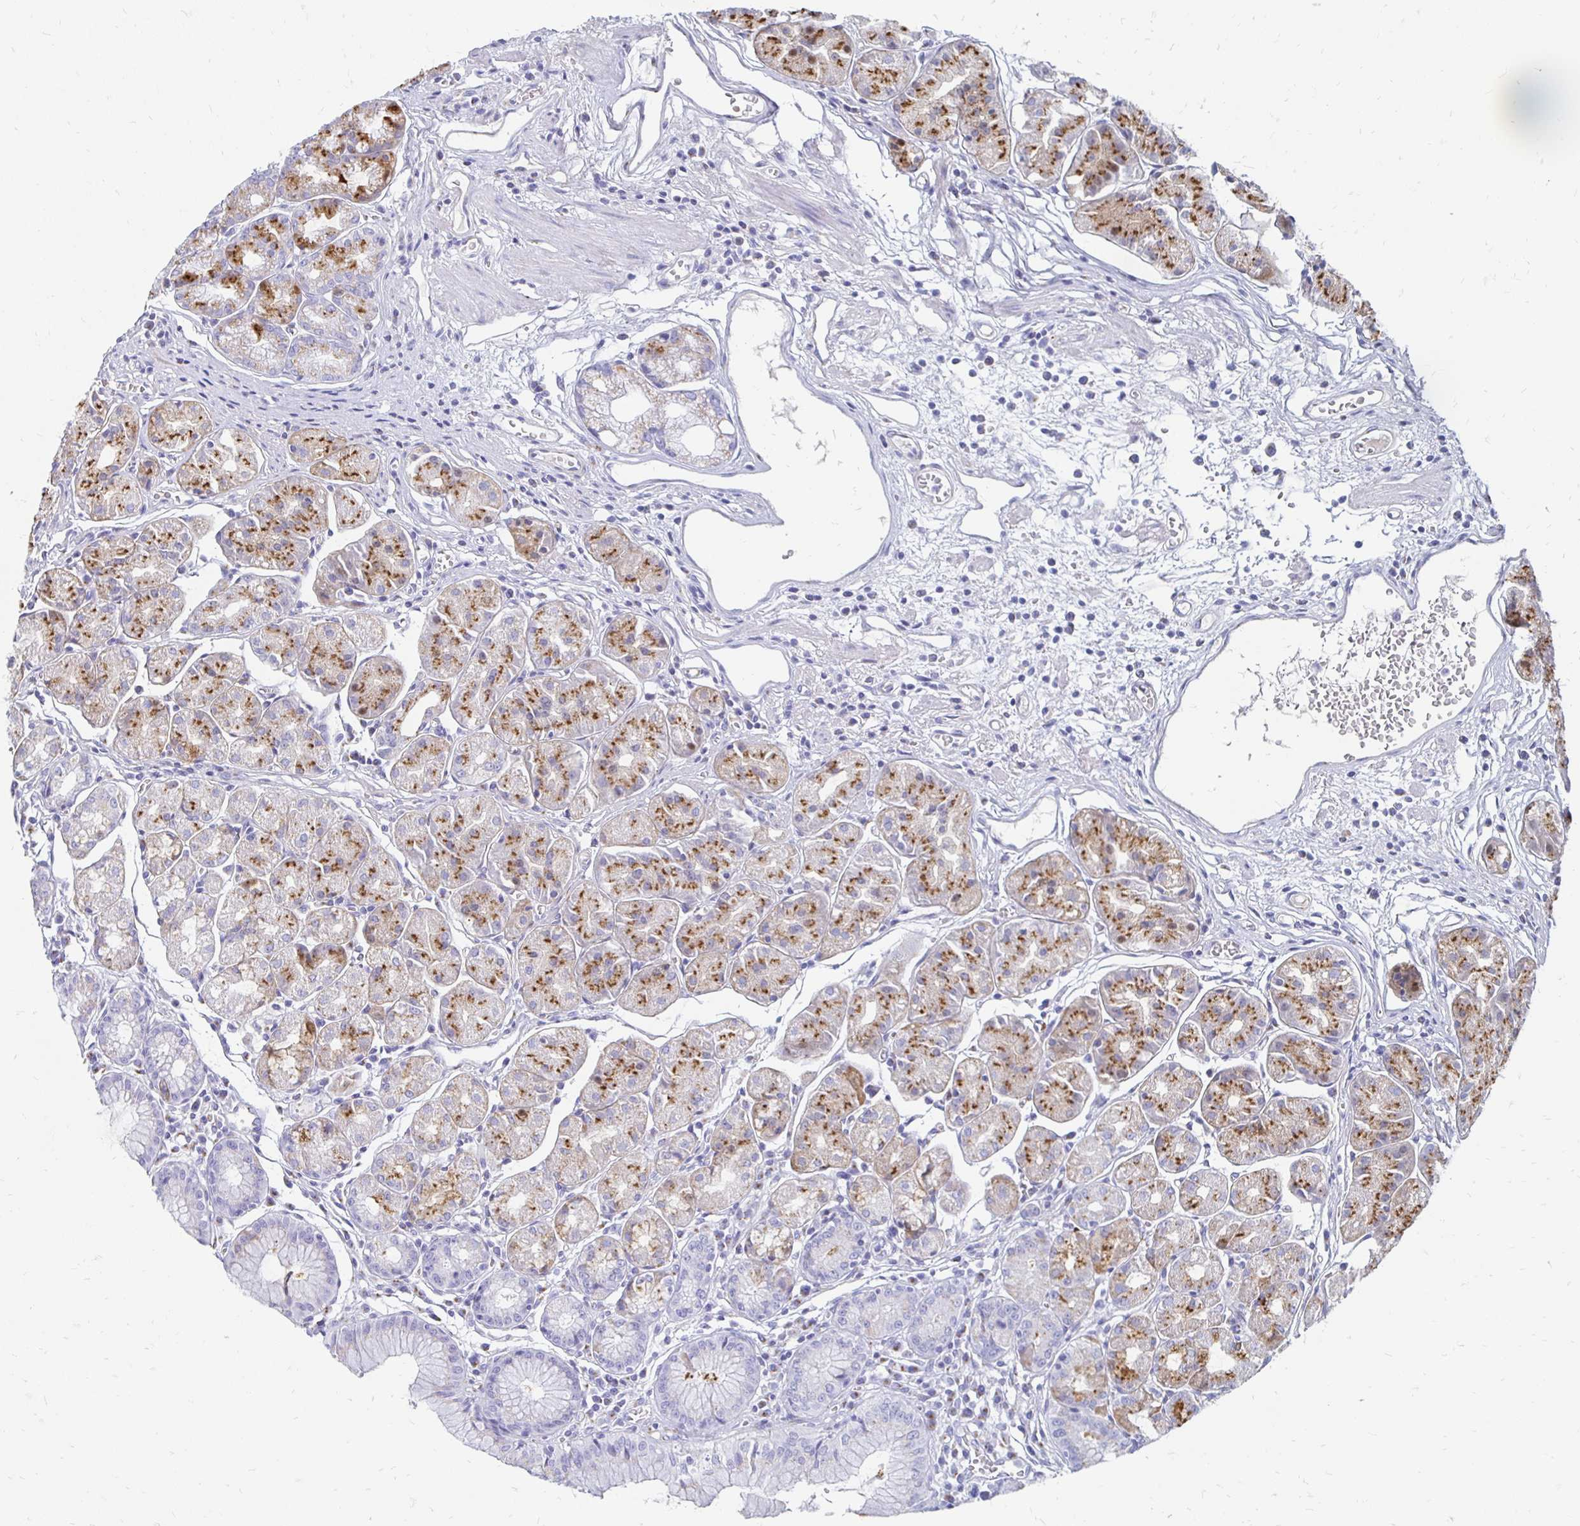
{"staining": {"intensity": "moderate", "quantity": "25%-75%", "location": "cytoplasmic/membranous"}, "tissue": "stomach", "cell_type": "Glandular cells", "image_type": "normal", "snomed": [{"axis": "morphology", "description": "Normal tissue, NOS"}, {"axis": "topography", "description": "Stomach"}], "caption": "DAB immunohistochemical staining of unremarkable stomach shows moderate cytoplasmic/membranous protein staining in approximately 25%-75% of glandular cells.", "gene": "PAGE4", "patient": {"sex": "male", "age": 55}}